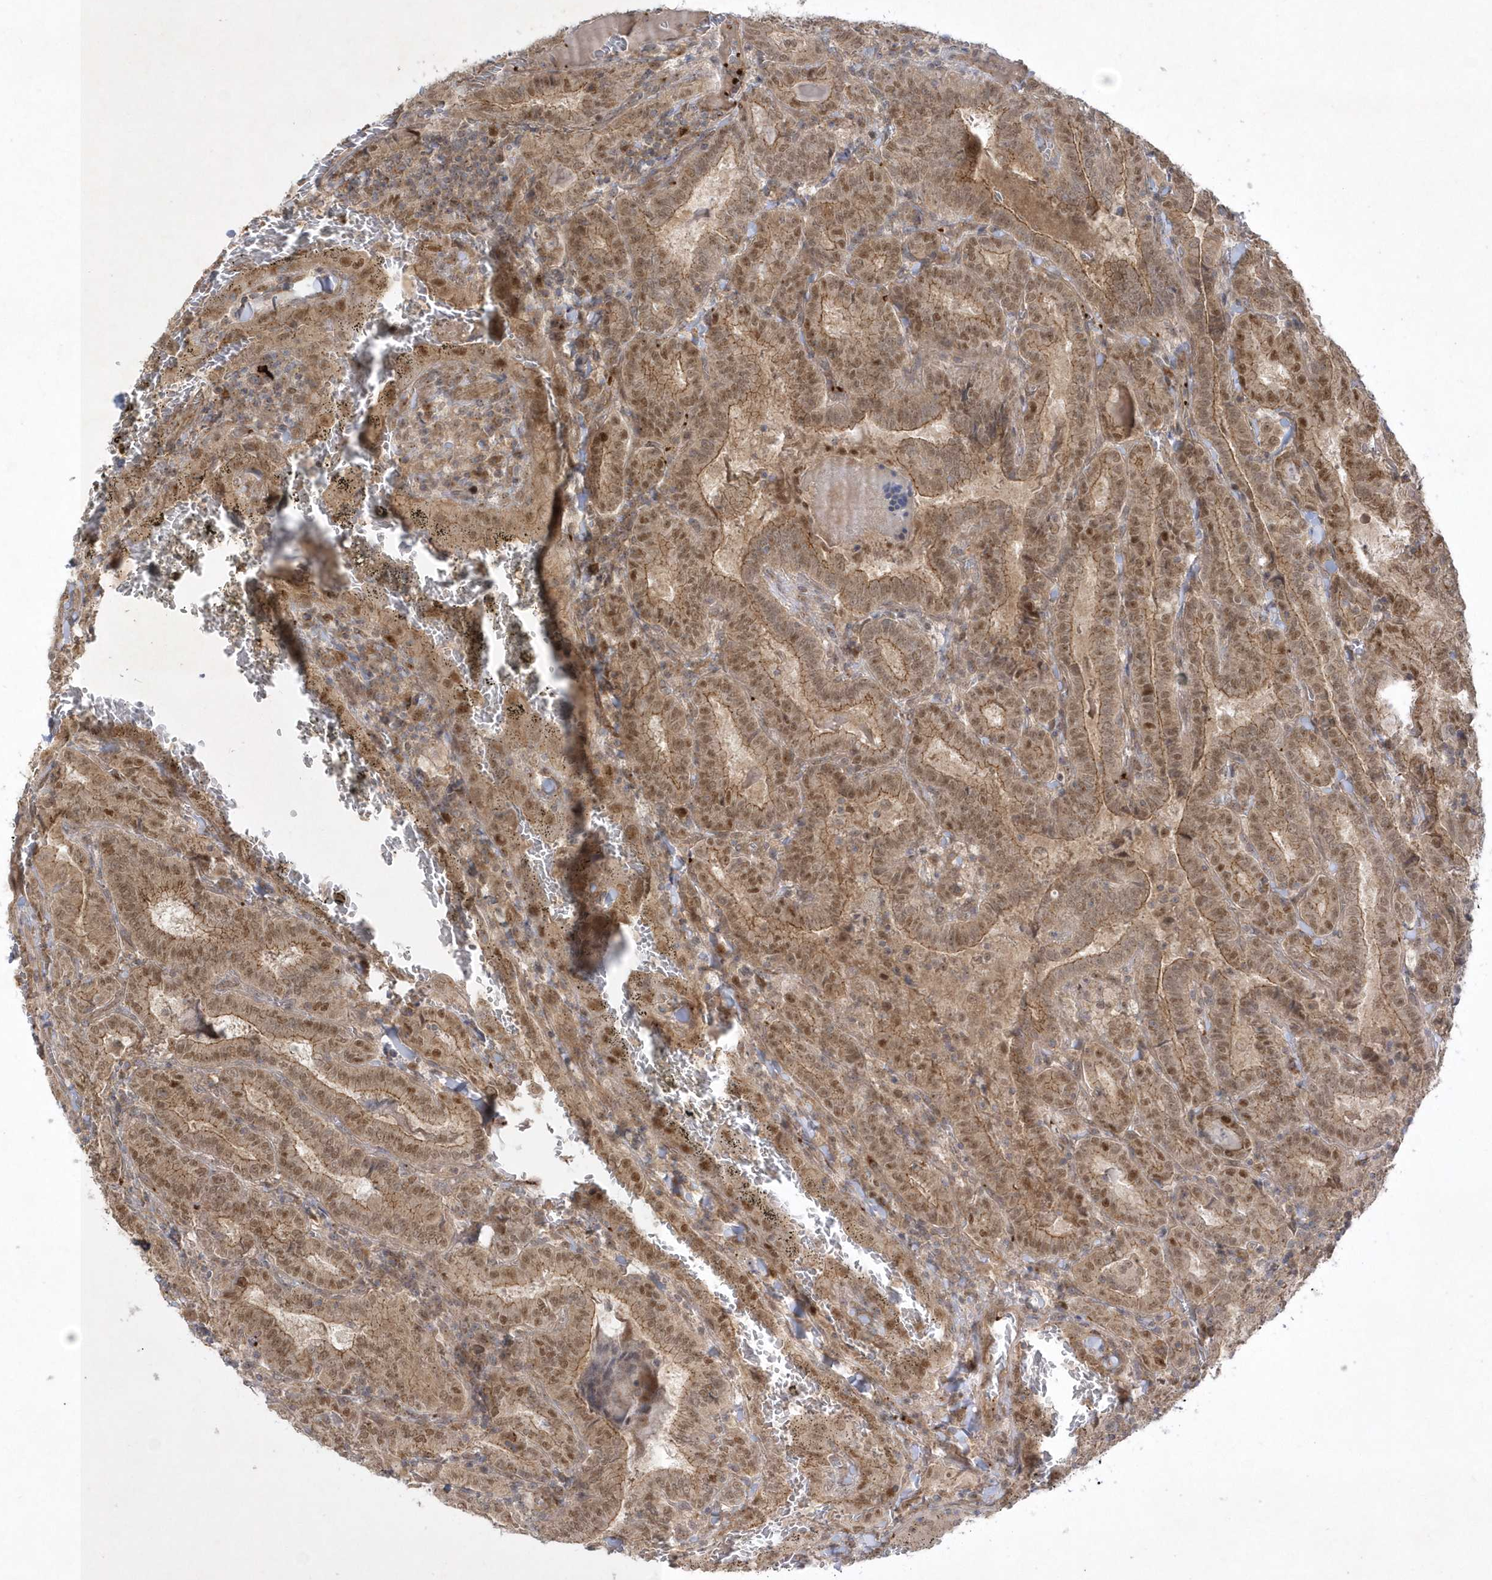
{"staining": {"intensity": "moderate", "quantity": ">75%", "location": "cytoplasmic/membranous,nuclear"}, "tissue": "thyroid cancer", "cell_type": "Tumor cells", "image_type": "cancer", "snomed": [{"axis": "morphology", "description": "Papillary adenocarcinoma, NOS"}, {"axis": "topography", "description": "Thyroid gland"}], "caption": "Protein analysis of thyroid papillary adenocarcinoma tissue shows moderate cytoplasmic/membranous and nuclear staining in approximately >75% of tumor cells. Immunohistochemistry stains the protein of interest in brown and the nuclei are stained blue.", "gene": "NAF1", "patient": {"sex": "female", "age": 72}}